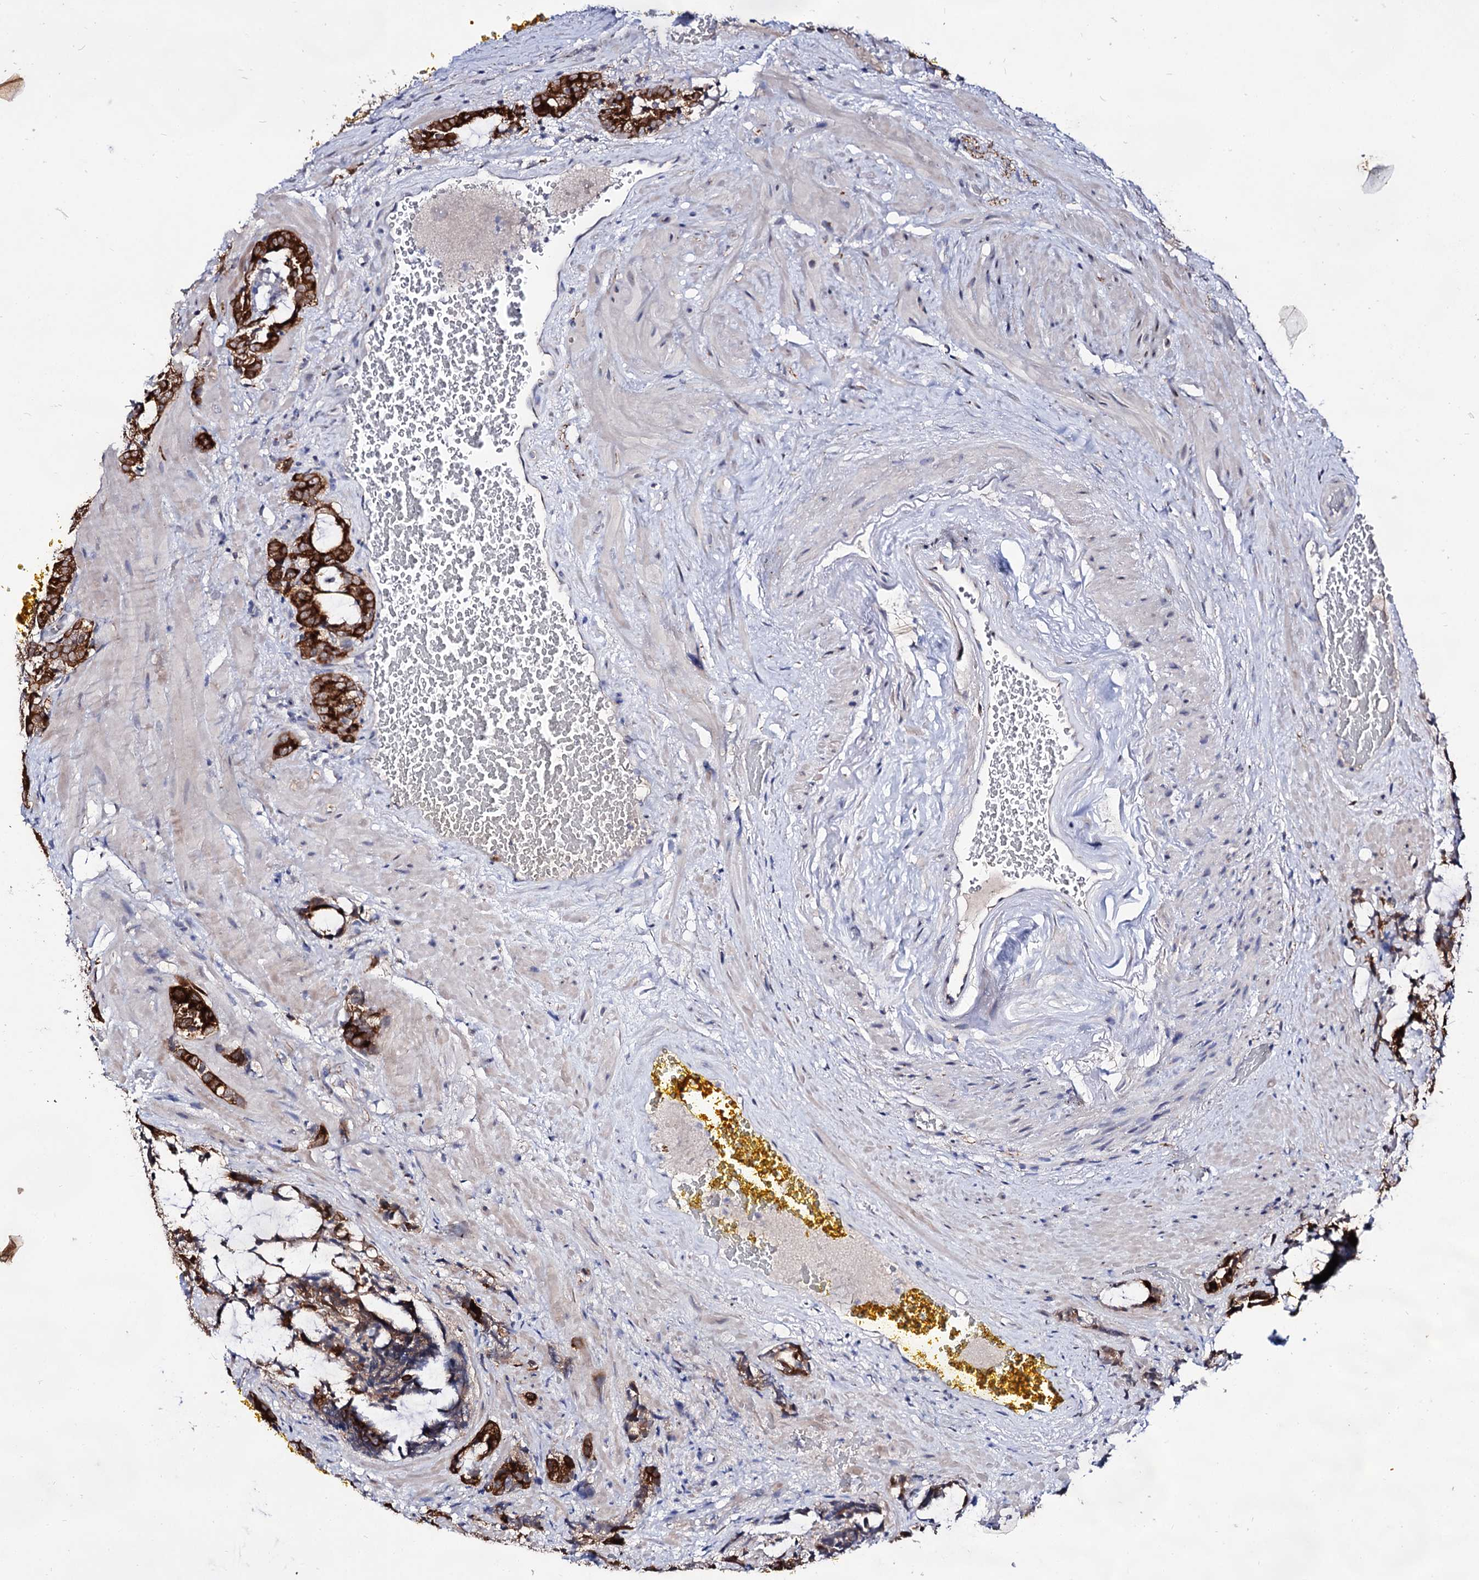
{"staining": {"intensity": "strong", "quantity": ">75%", "location": "cytoplasmic/membranous"}, "tissue": "prostate cancer", "cell_type": "Tumor cells", "image_type": "cancer", "snomed": [{"axis": "morphology", "description": "Adenocarcinoma, High grade"}, {"axis": "topography", "description": "Prostate and seminal vesicle, NOS"}], "caption": "Immunohistochemistry (IHC) of human prostate cancer (high-grade adenocarcinoma) displays high levels of strong cytoplasmic/membranous expression in approximately >75% of tumor cells. (DAB (3,3'-diaminobenzidine) IHC with brightfield microscopy, high magnification).", "gene": "ARFIP2", "patient": {"sex": "male", "age": 67}}